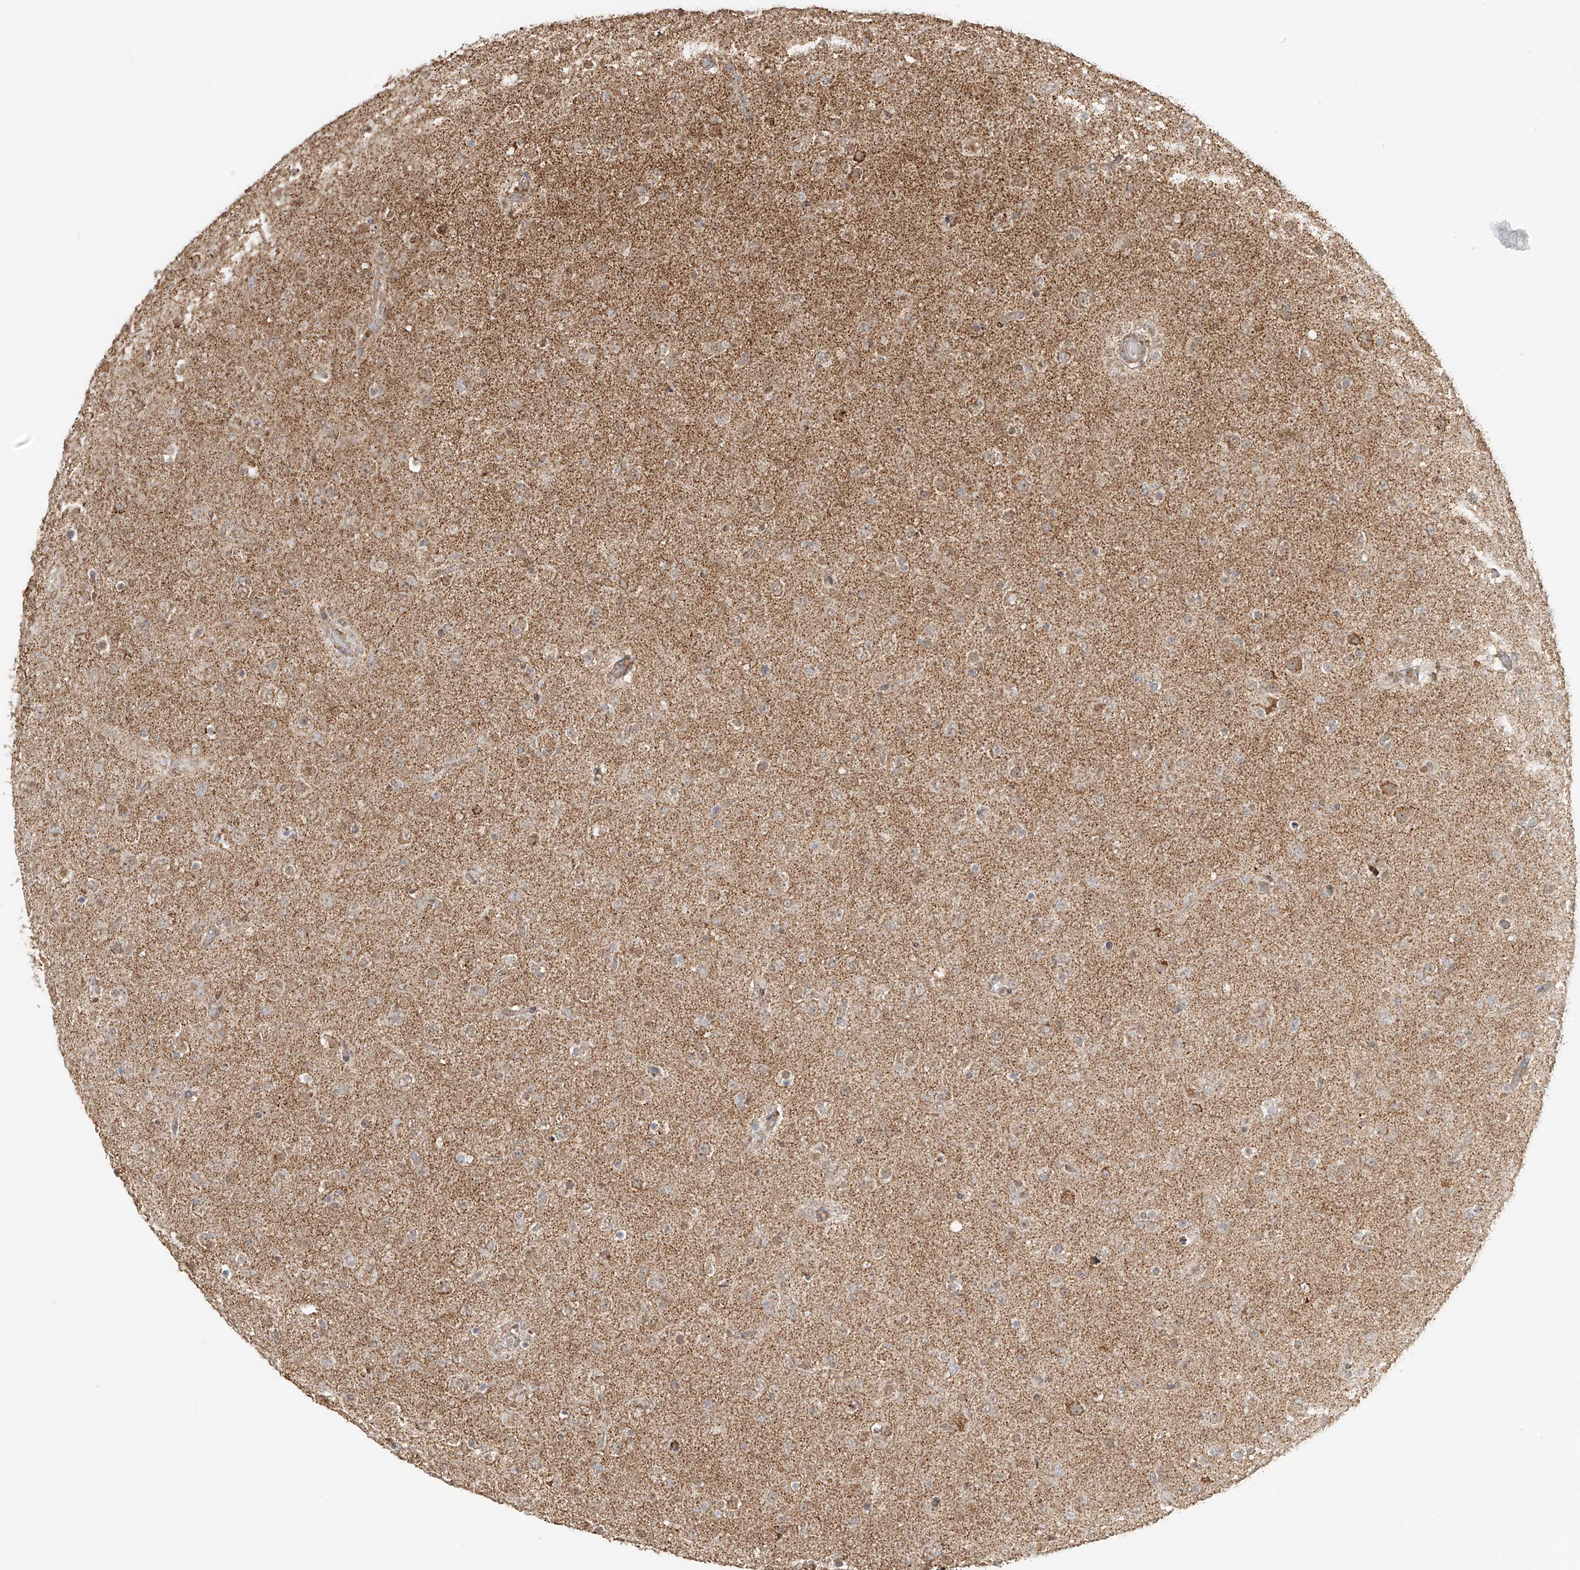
{"staining": {"intensity": "moderate", "quantity": ">75%", "location": "cytoplasmic/membranous"}, "tissue": "glioma", "cell_type": "Tumor cells", "image_type": "cancer", "snomed": [{"axis": "morphology", "description": "Glioma, malignant, Low grade"}, {"axis": "topography", "description": "Brain"}], "caption": "Protein expression analysis of human malignant glioma (low-grade) reveals moderate cytoplasmic/membranous staining in approximately >75% of tumor cells.", "gene": "MIPEP", "patient": {"sex": "male", "age": 65}}